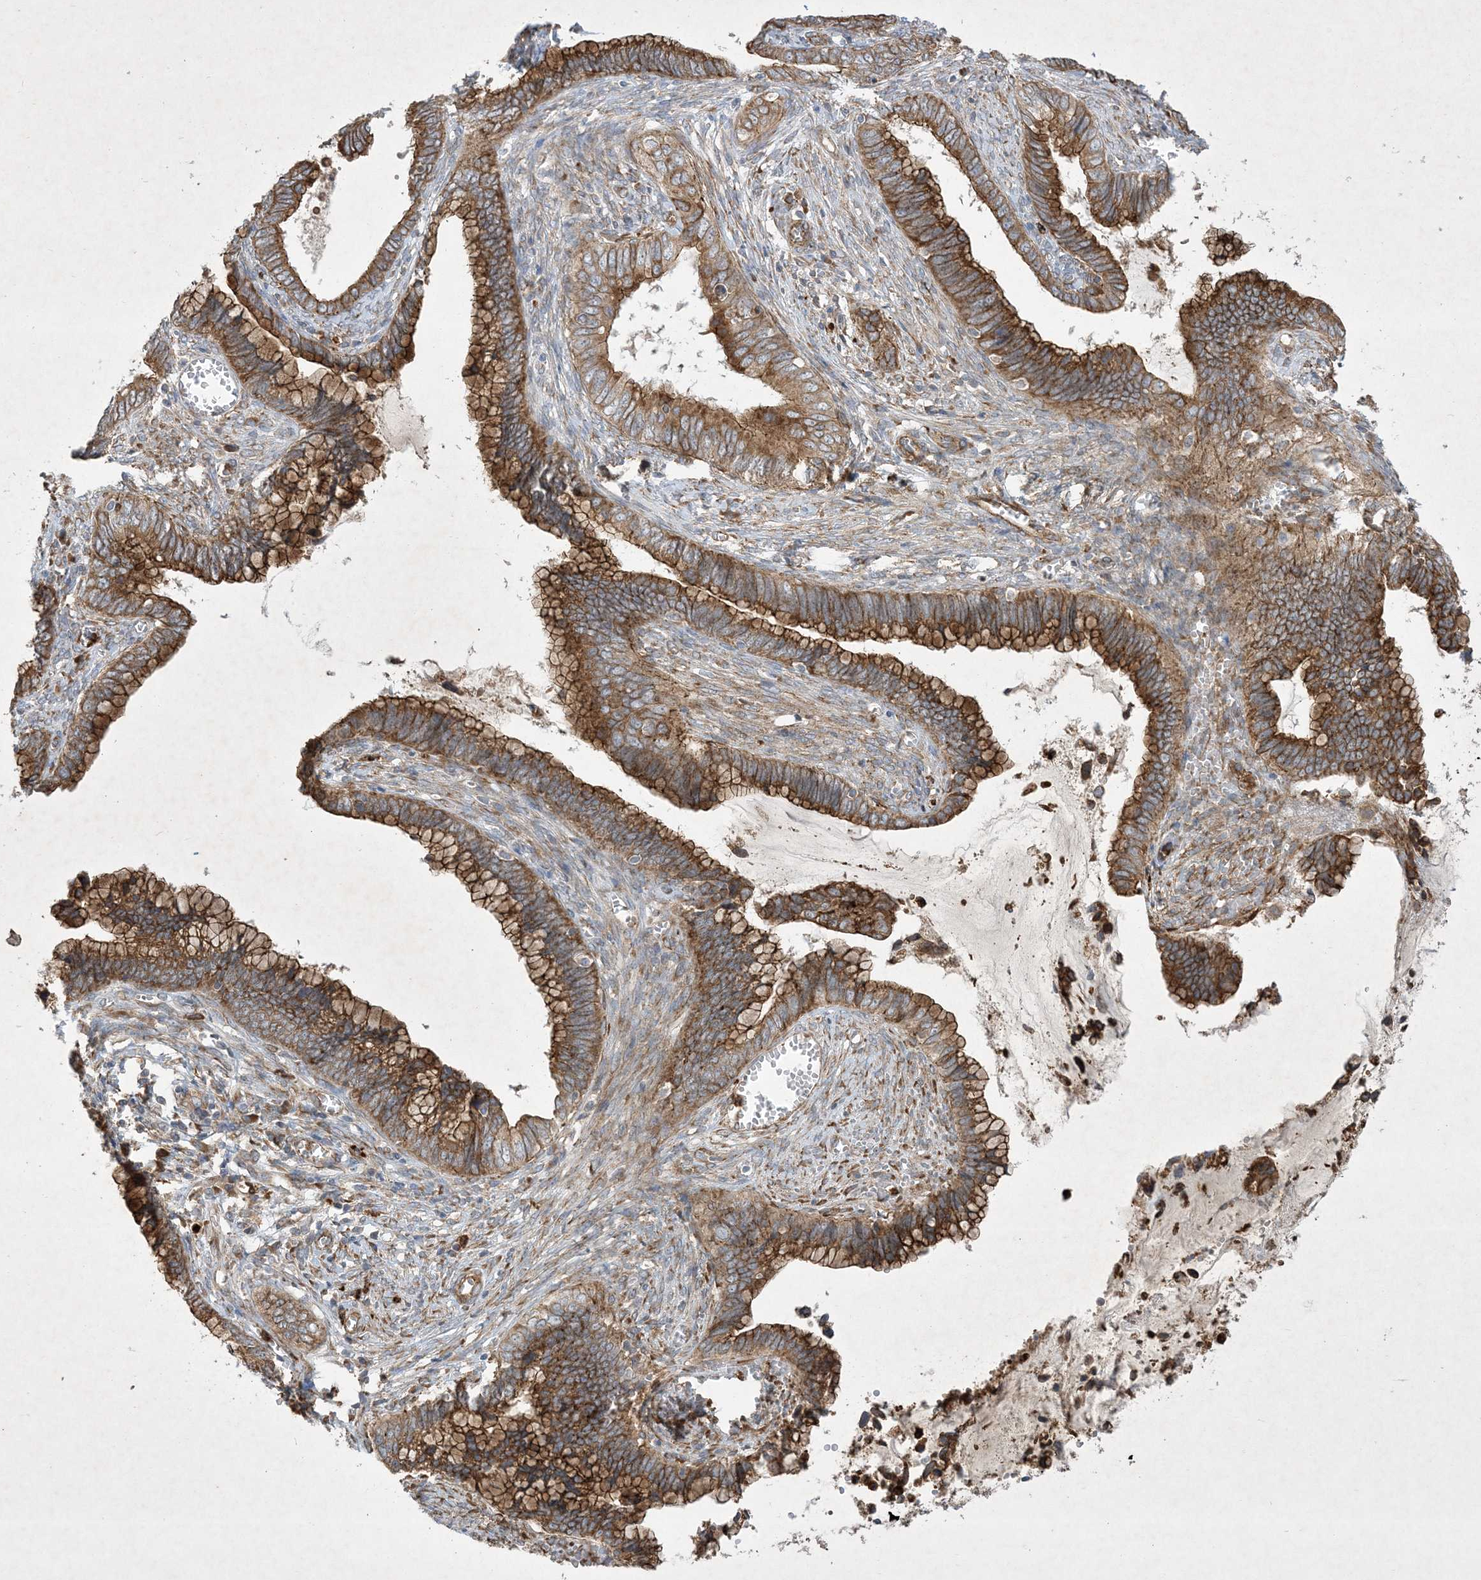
{"staining": {"intensity": "strong", "quantity": ">75%", "location": "cytoplasmic/membranous"}, "tissue": "cervical cancer", "cell_type": "Tumor cells", "image_type": "cancer", "snomed": [{"axis": "morphology", "description": "Adenocarcinoma, NOS"}, {"axis": "topography", "description": "Cervix"}], "caption": "Cervical cancer was stained to show a protein in brown. There is high levels of strong cytoplasmic/membranous expression in approximately >75% of tumor cells.", "gene": "OTOP1", "patient": {"sex": "female", "age": 44}}